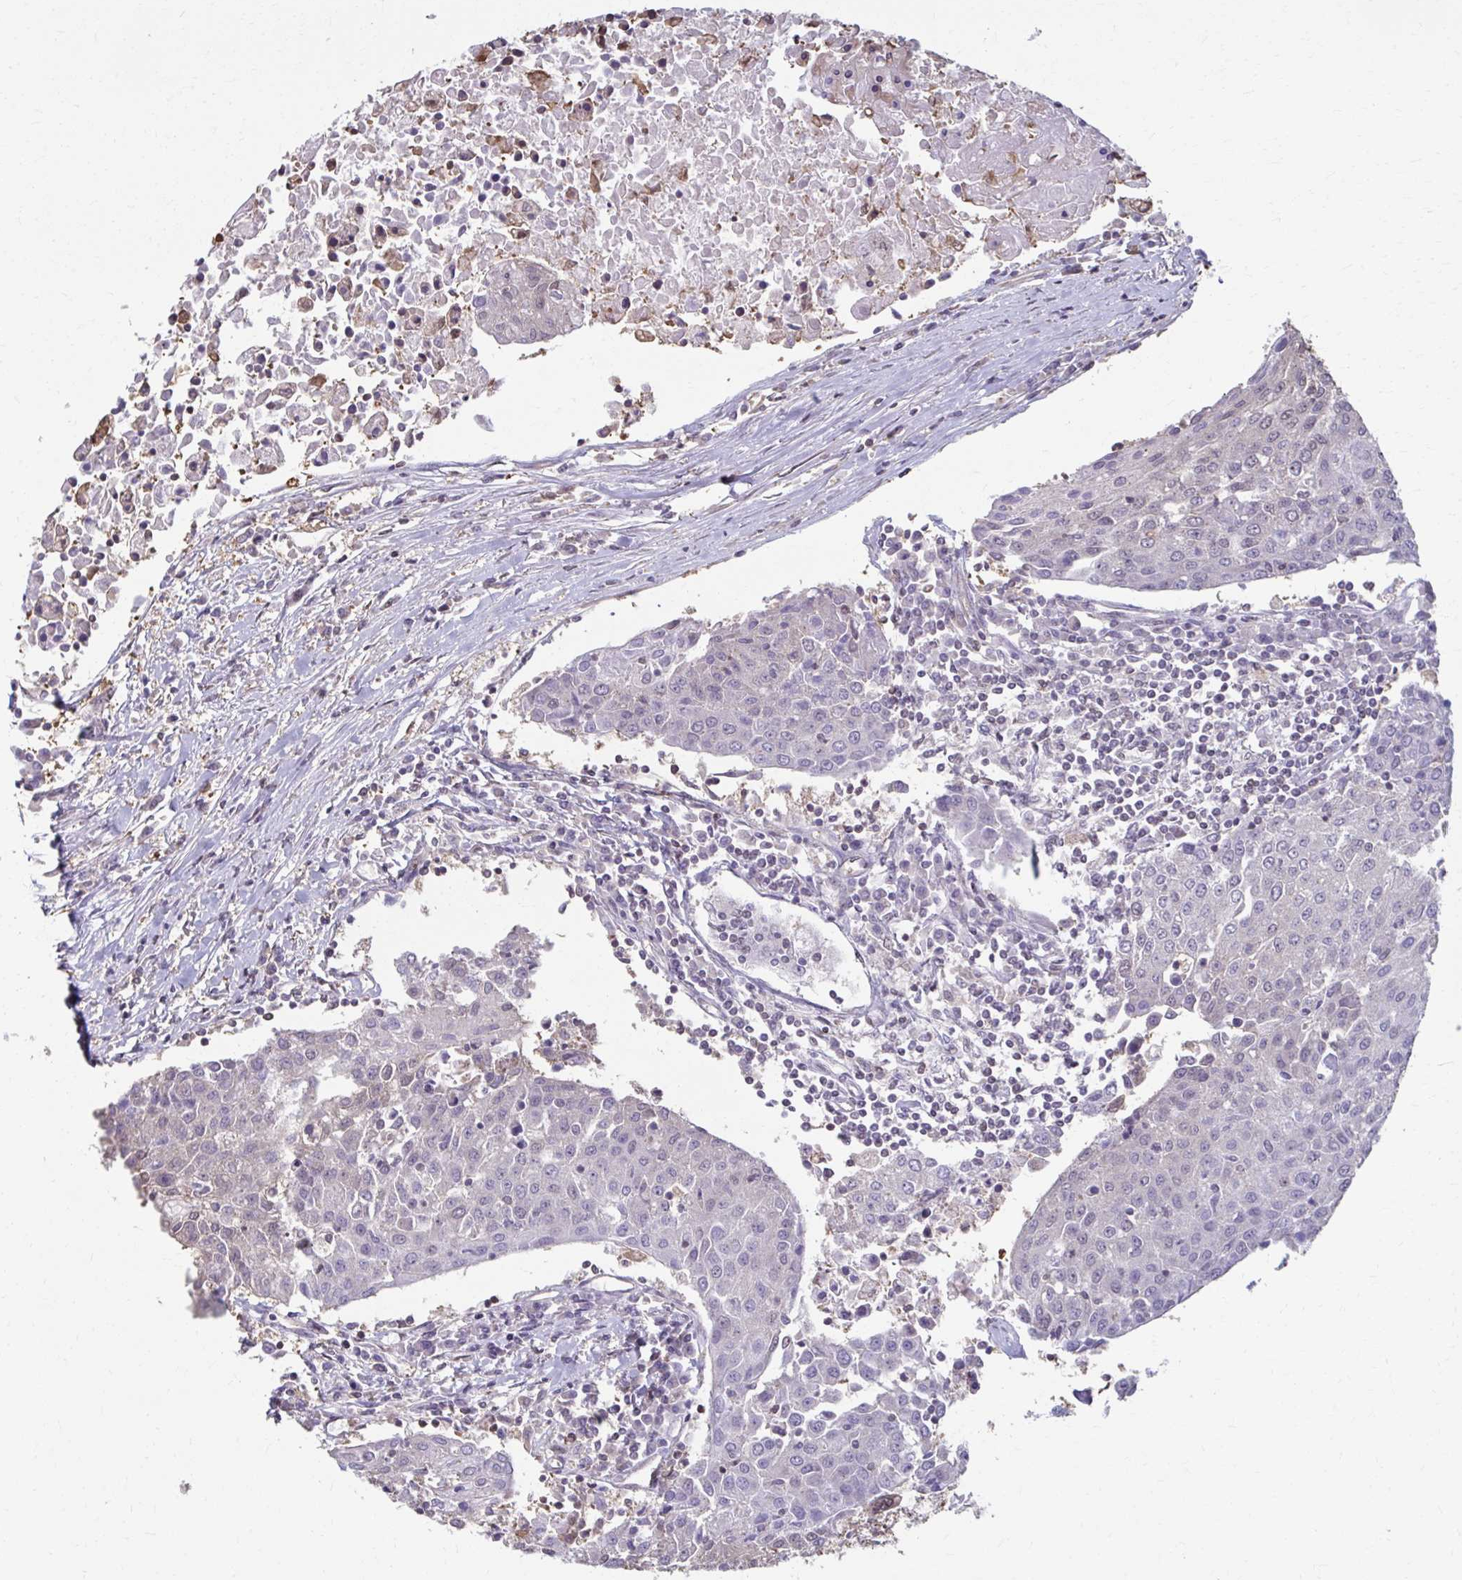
{"staining": {"intensity": "negative", "quantity": "none", "location": "none"}, "tissue": "urothelial cancer", "cell_type": "Tumor cells", "image_type": "cancer", "snomed": [{"axis": "morphology", "description": "Urothelial carcinoma, High grade"}, {"axis": "topography", "description": "Urinary bladder"}], "caption": "A micrograph of human high-grade urothelial carcinoma is negative for staining in tumor cells.", "gene": "ING4", "patient": {"sex": "female", "age": 85}}